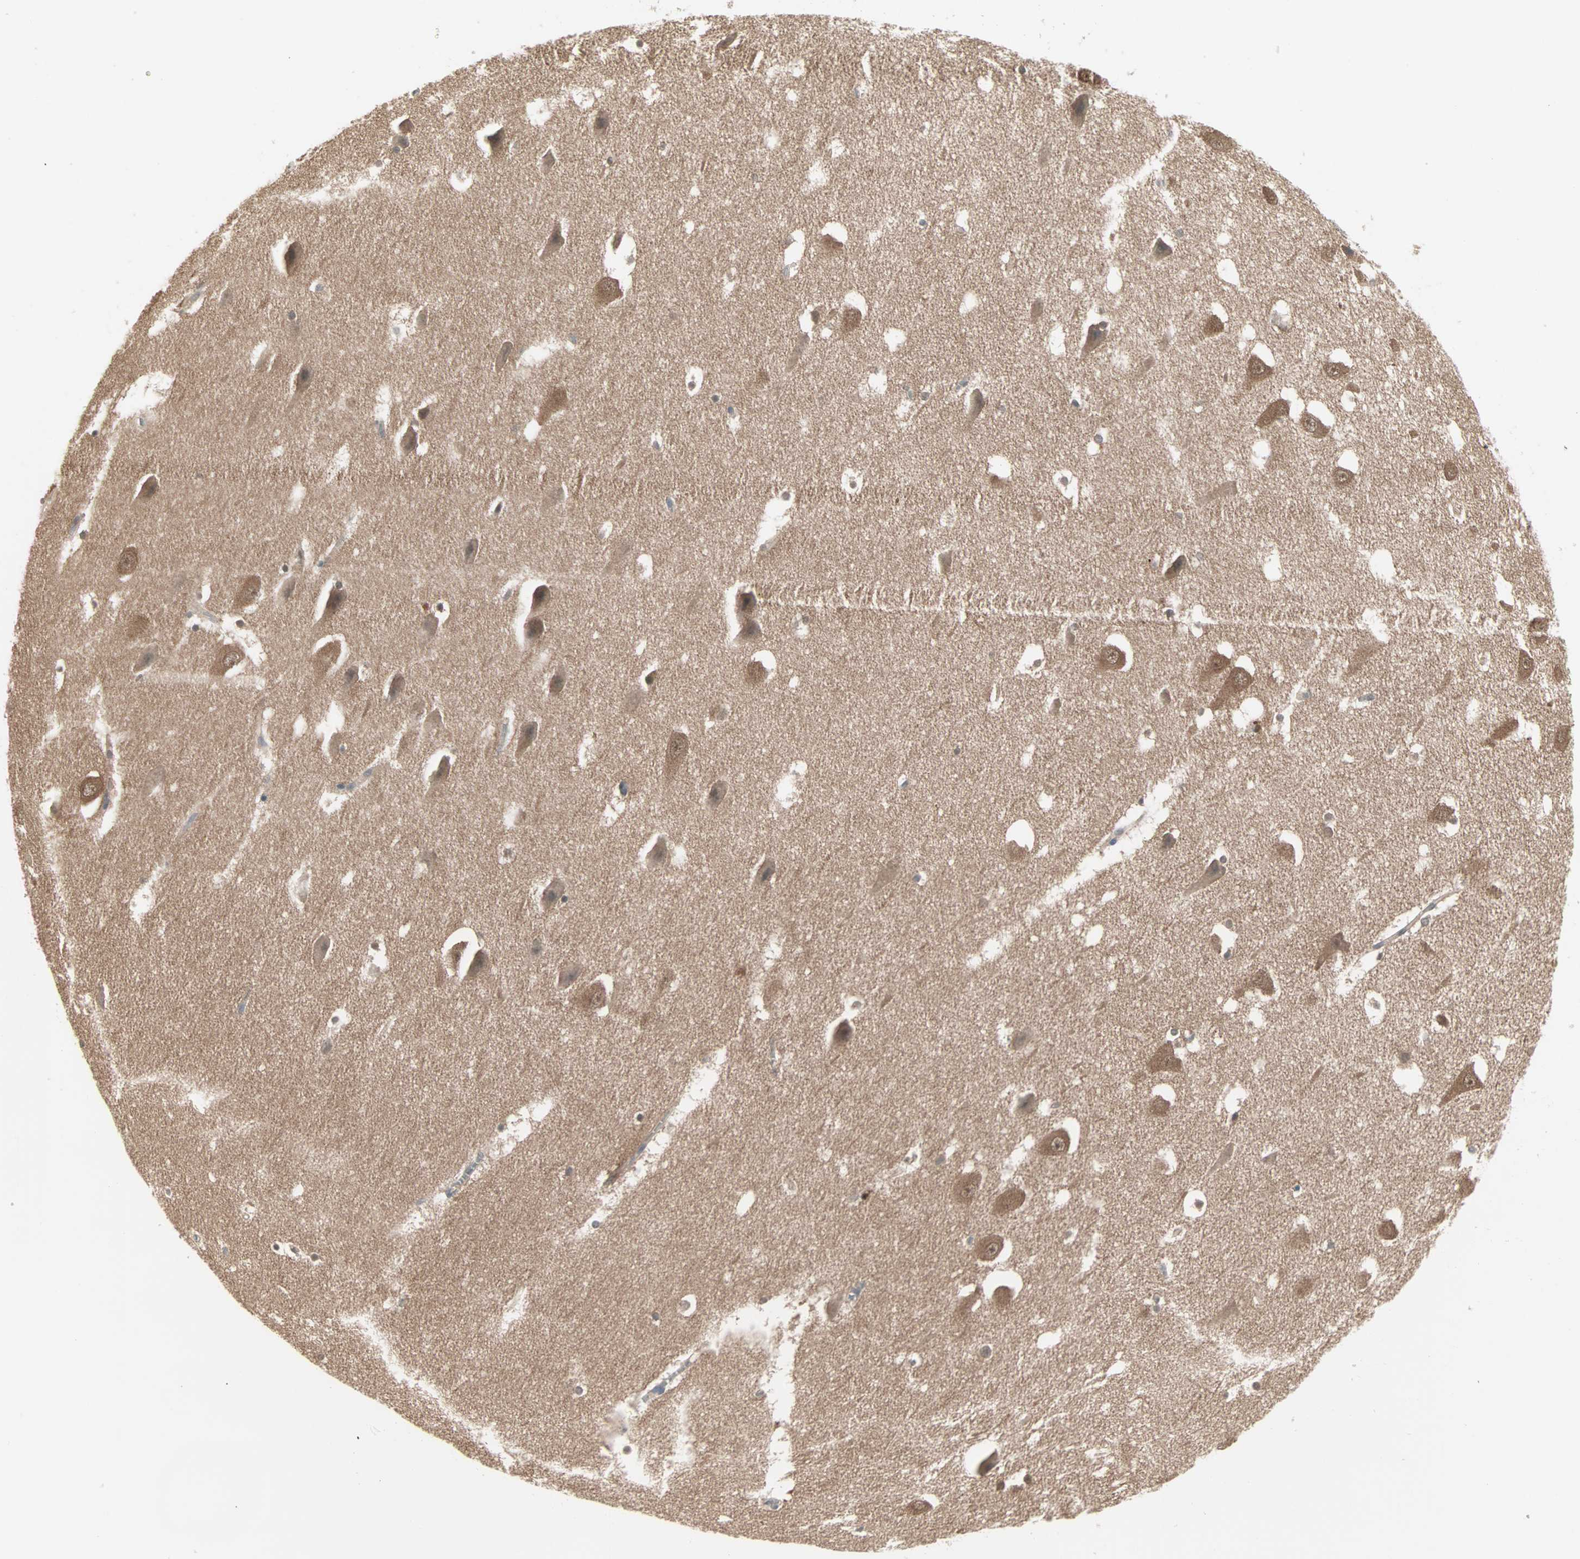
{"staining": {"intensity": "negative", "quantity": "none", "location": "none"}, "tissue": "hippocampus", "cell_type": "Glial cells", "image_type": "normal", "snomed": [{"axis": "morphology", "description": "Normal tissue, NOS"}, {"axis": "topography", "description": "Hippocampus"}], "caption": "High power microscopy micrograph of an IHC histopathology image of benign hippocampus, revealing no significant positivity in glial cells.", "gene": "PTPA", "patient": {"sex": "male", "age": 45}}